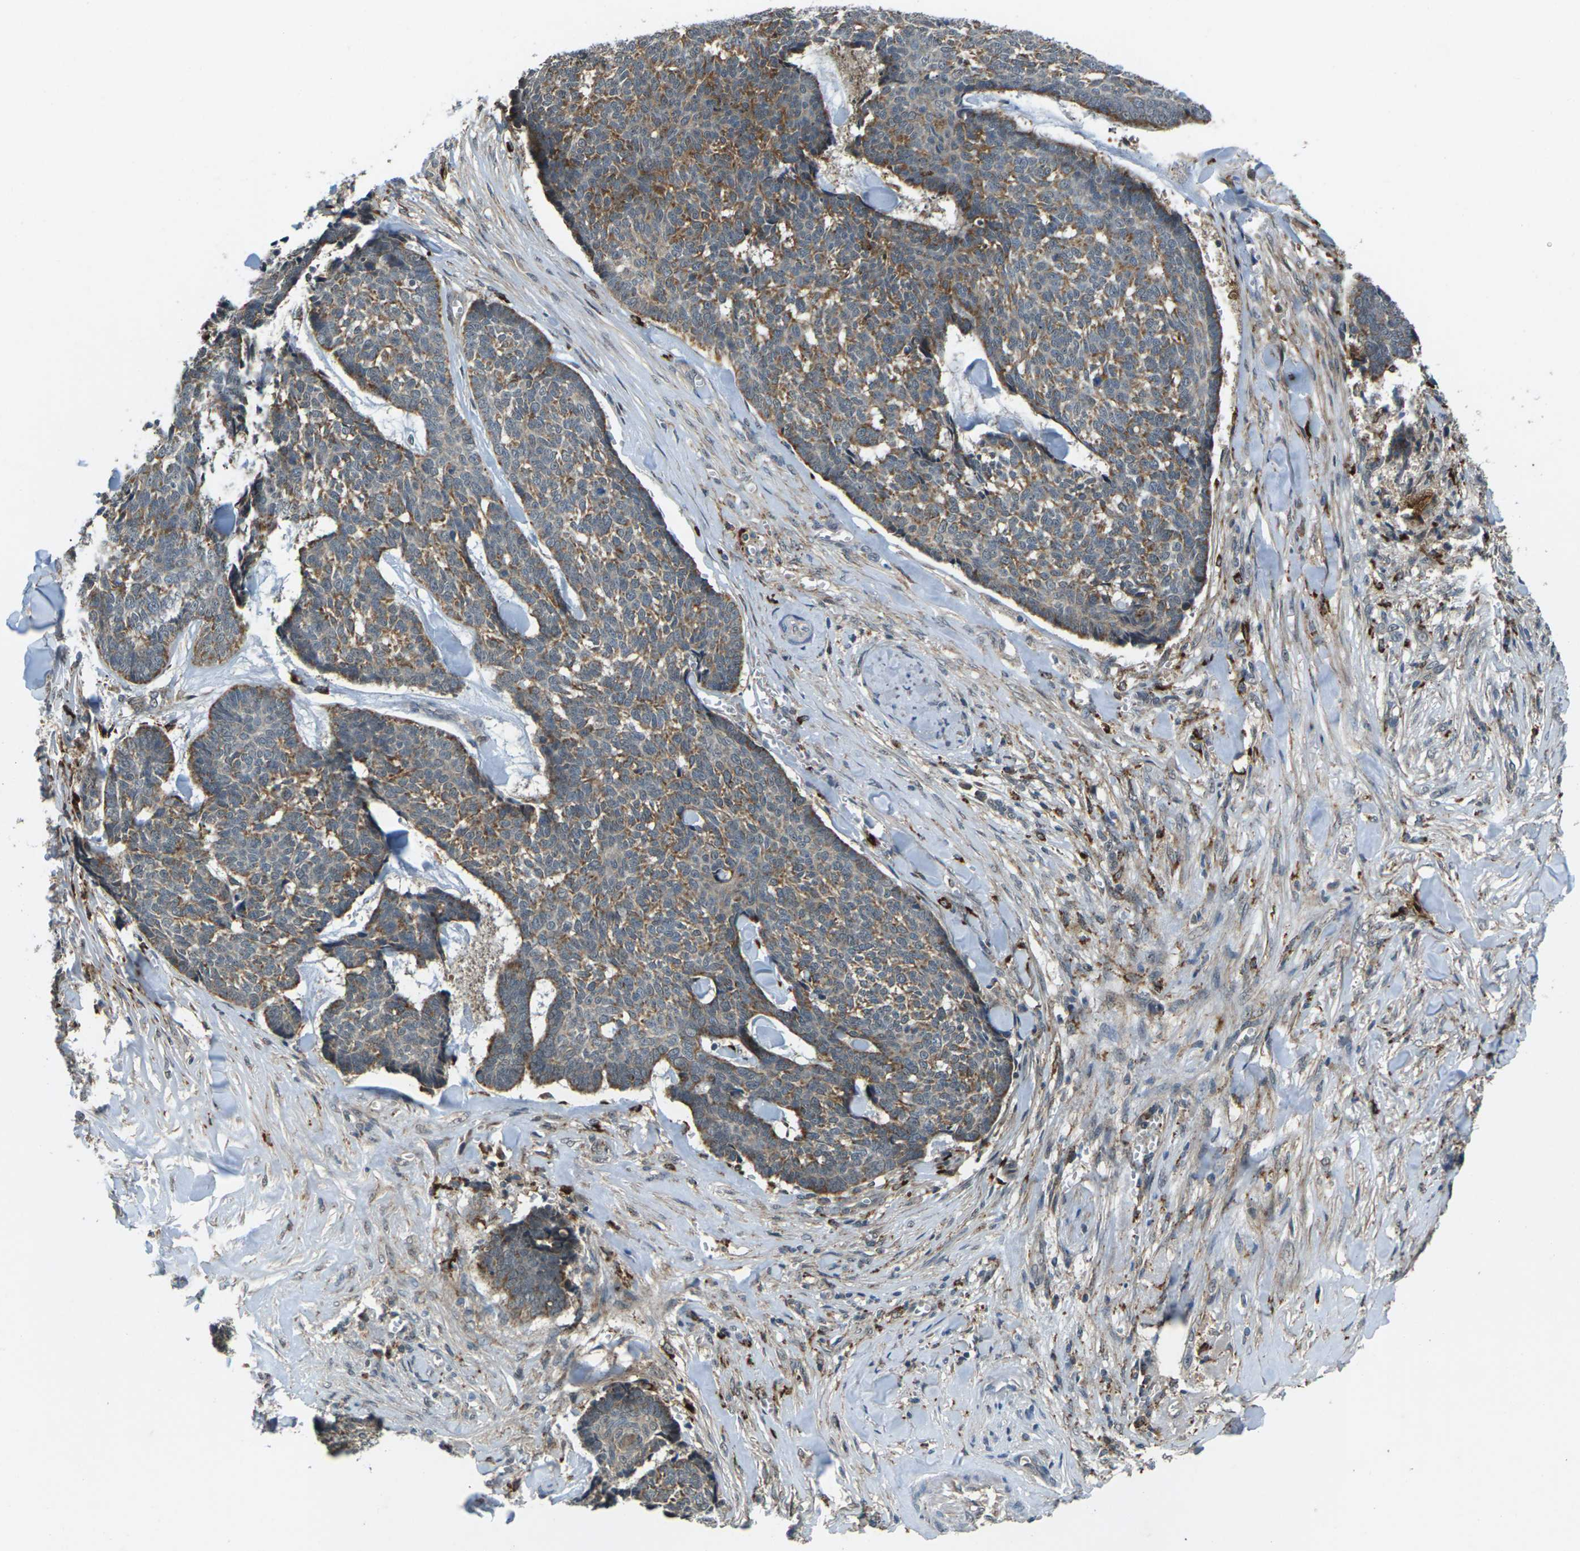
{"staining": {"intensity": "moderate", "quantity": ">75%", "location": "cytoplasmic/membranous"}, "tissue": "skin cancer", "cell_type": "Tumor cells", "image_type": "cancer", "snomed": [{"axis": "morphology", "description": "Basal cell carcinoma"}, {"axis": "topography", "description": "Skin"}], "caption": "Skin cancer (basal cell carcinoma) stained for a protein (brown) displays moderate cytoplasmic/membranous positive expression in approximately >75% of tumor cells.", "gene": "SLC31A2", "patient": {"sex": "male", "age": 84}}